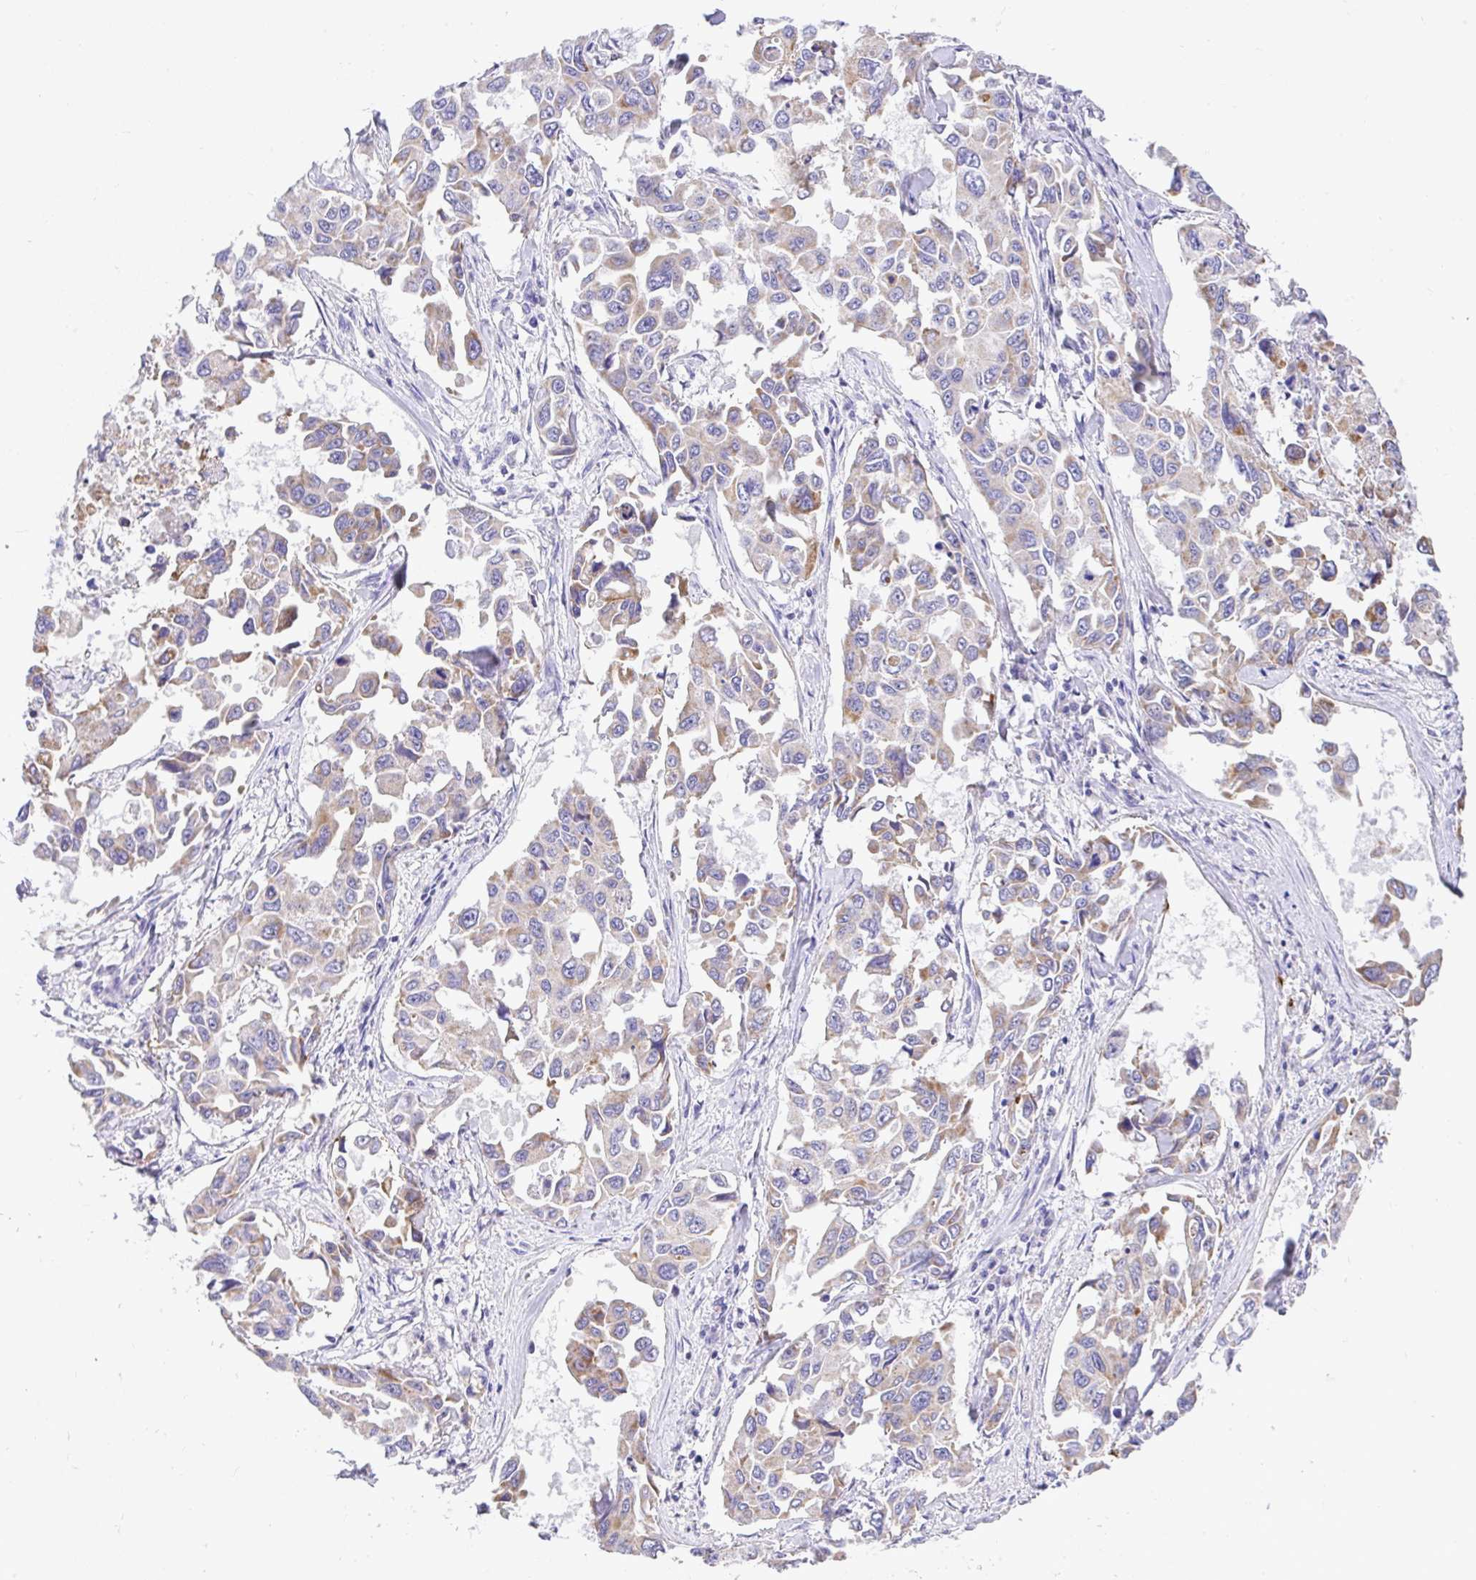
{"staining": {"intensity": "moderate", "quantity": "<25%", "location": "cytoplasmic/membranous"}, "tissue": "lung cancer", "cell_type": "Tumor cells", "image_type": "cancer", "snomed": [{"axis": "morphology", "description": "Adenocarcinoma, NOS"}, {"axis": "topography", "description": "Lung"}], "caption": "Adenocarcinoma (lung) stained with immunohistochemistry shows moderate cytoplasmic/membranous positivity in about <25% of tumor cells.", "gene": "SLC13A1", "patient": {"sex": "male", "age": 64}}